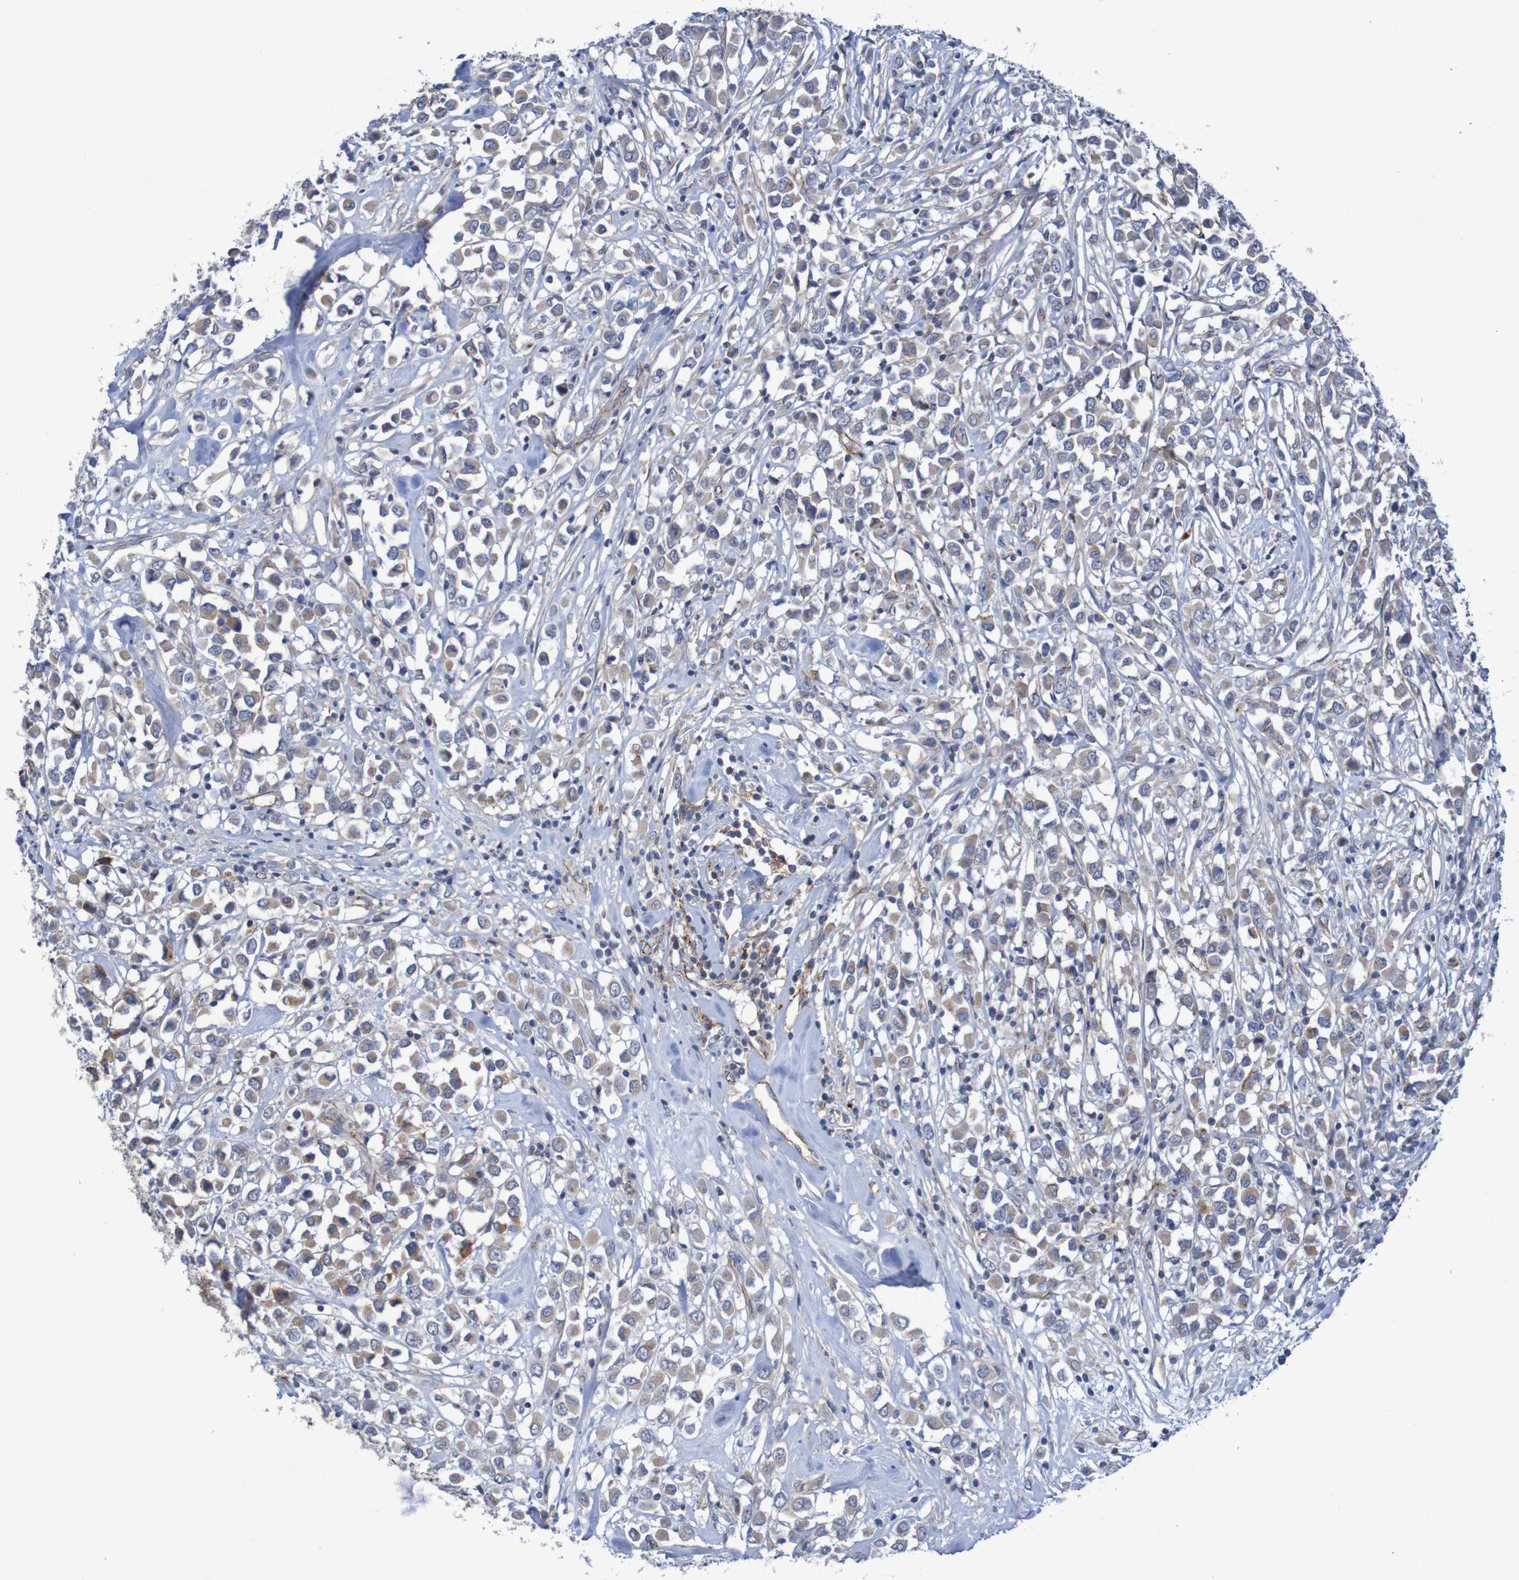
{"staining": {"intensity": "weak", "quantity": "25%-75%", "location": "cytoplasmic/membranous"}, "tissue": "breast cancer", "cell_type": "Tumor cells", "image_type": "cancer", "snomed": [{"axis": "morphology", "description": "Duct carcinoma"}, {"axis": "topography", "description": "Breast"}], "caption": "Tumor cells exhibit weak cytoplasmic/membranous positivity in about 25%-75% of cells in breast infiltrating ductal carcinoma.", "gene": "NECTIN2", "patient": {"sex": "female", "age": 61}}